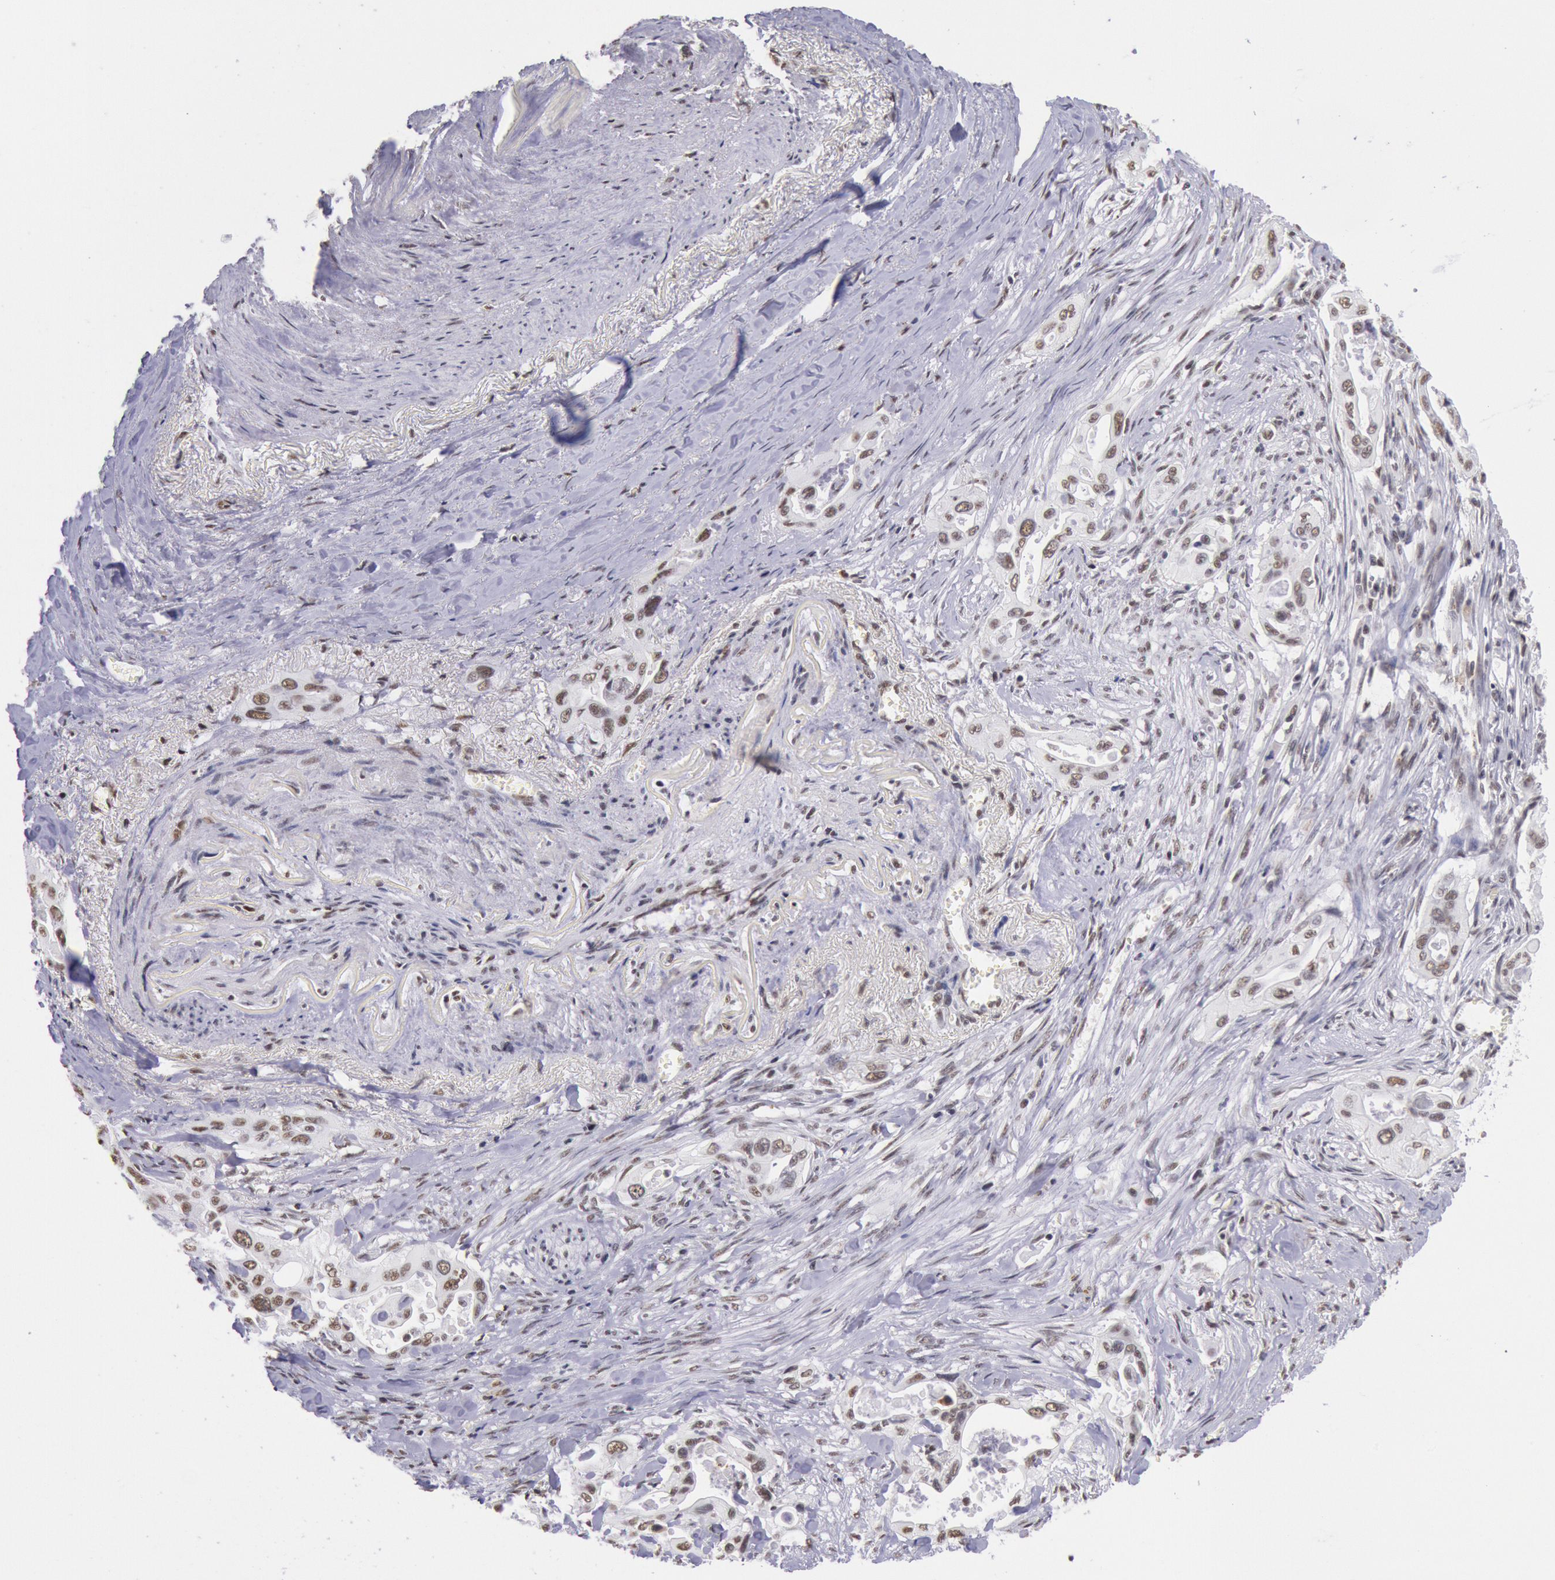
{"staining": {"intensity": "moderate", "quantity": ">75%", "location": "nuclear"}, "tissue": "pancreatic cancer", "cell_type": "Tumor cells", "image_type": "cancer", "snomed": [{"axis": "morphology", "description": "Adenocarcinoma, NOS"}, {"axis": "topography", "description": "Pancreas"}], "caption": "Pancreatic cancer (adenocarcinoma) was stained to show a protein in brown. There is medium levels of moderate nuclear positivity in approximately >75% of tumor cells. The staining was performed using DAB (3,3'-diaminobenzidine), with brown indicating positive protein expression. Nuclei are stained blue with hematoxylin.", "gene": "SNRPD3", "patient": {"sex": "male", "age": 77}}